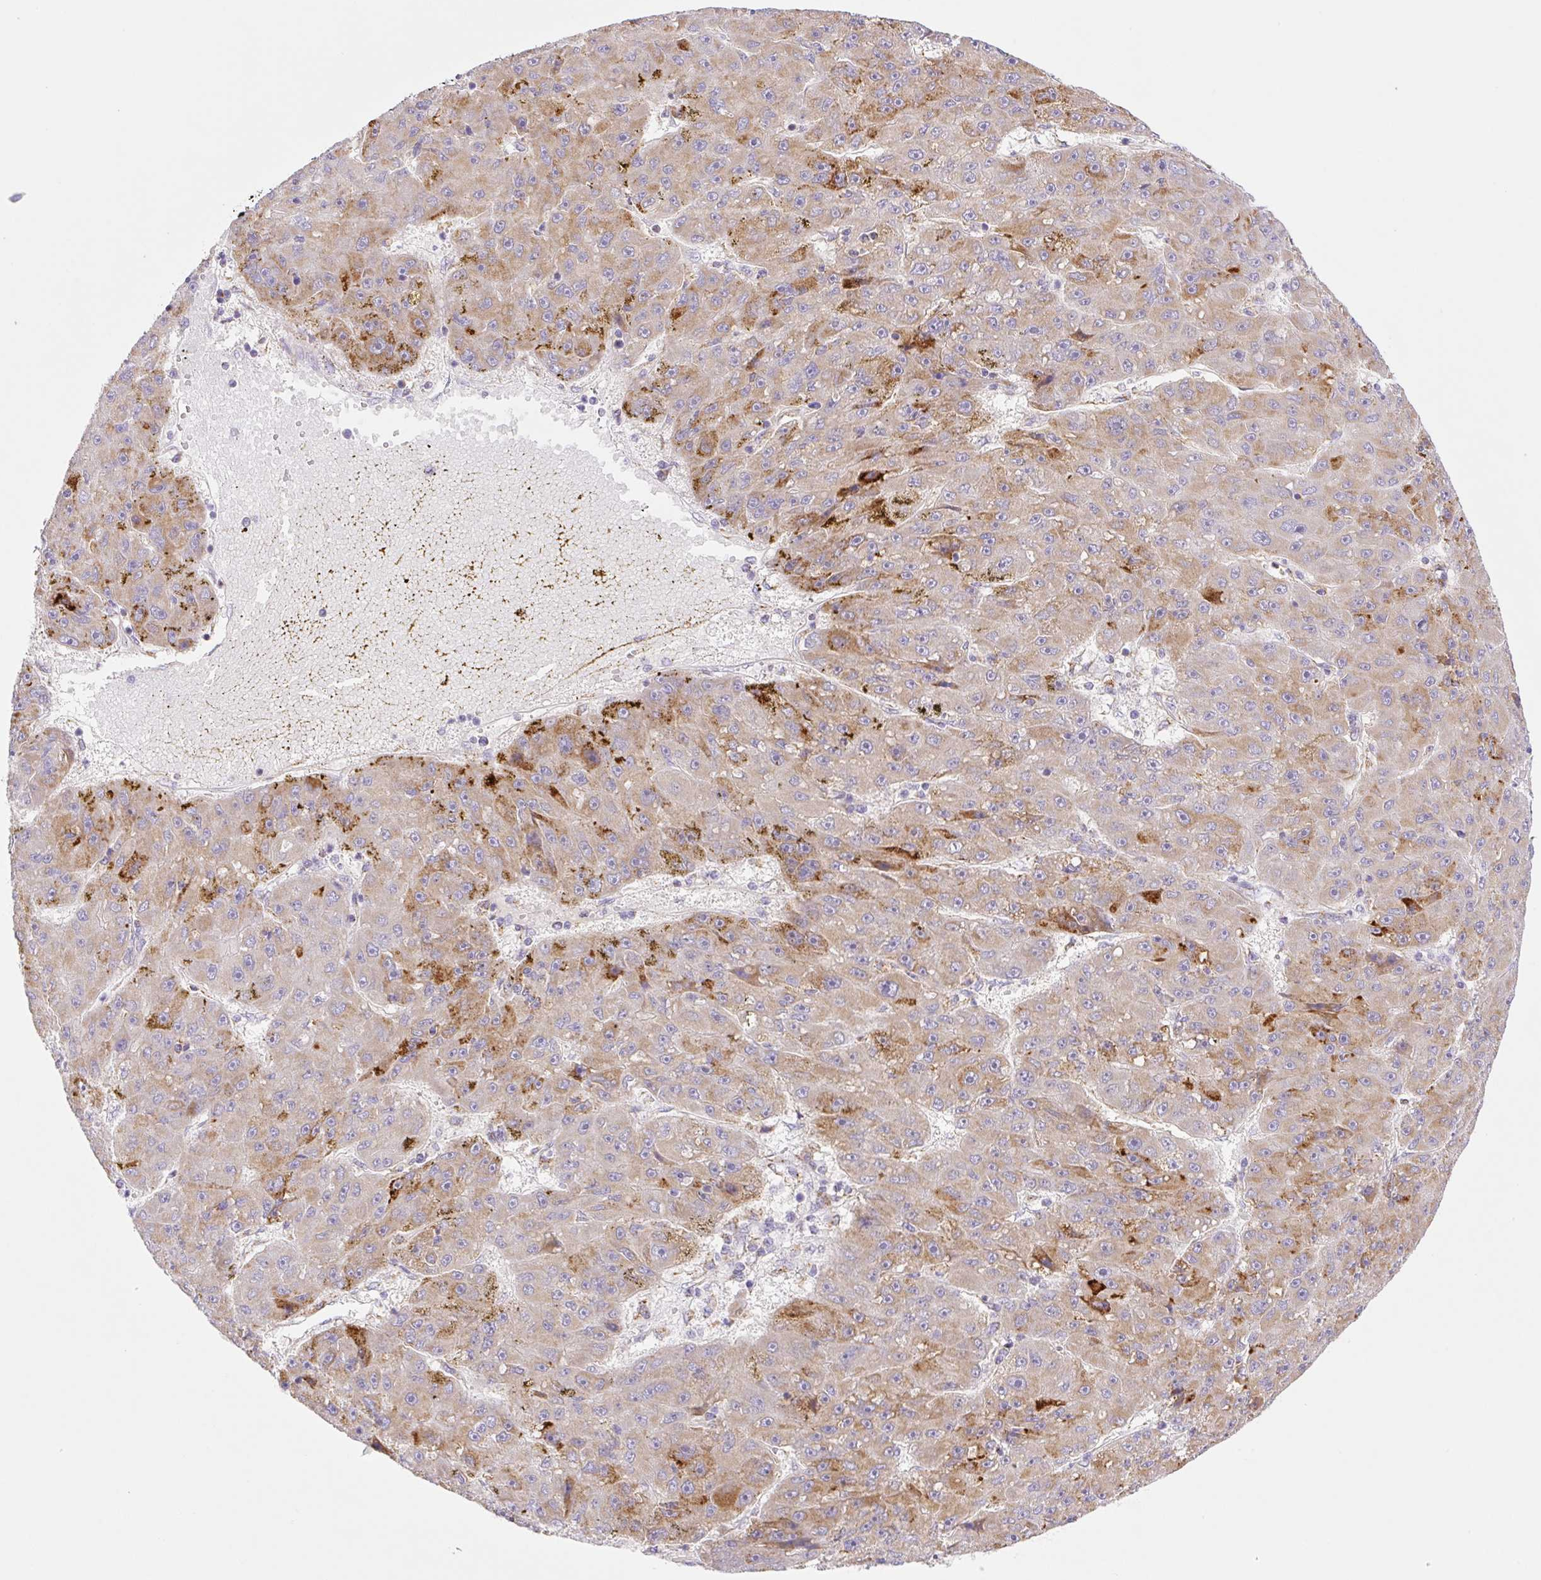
{"staining": {"intensity": "moderate", "quantity": "25%-75%", "location": "cytoplasmic/membranous"}, "tissue": "liver cancer", "cell_type": "Tumor cells", "image_type": "cancer", "snomed": [{"axis": "morphology", "description": "Carcinoma, Hepatocellular, NOS"}, {"axis": "topography", "description": "Liver"}], "caption": "This image displays IHC staining of human liver cancer (hepatocellular carcinoma), with medium moderate cytoplasmic/membranous positivity in about 25%-75% of tumor cells.", "gene": "ETNK2", "patient": {"sex": "male", "age": 67}}